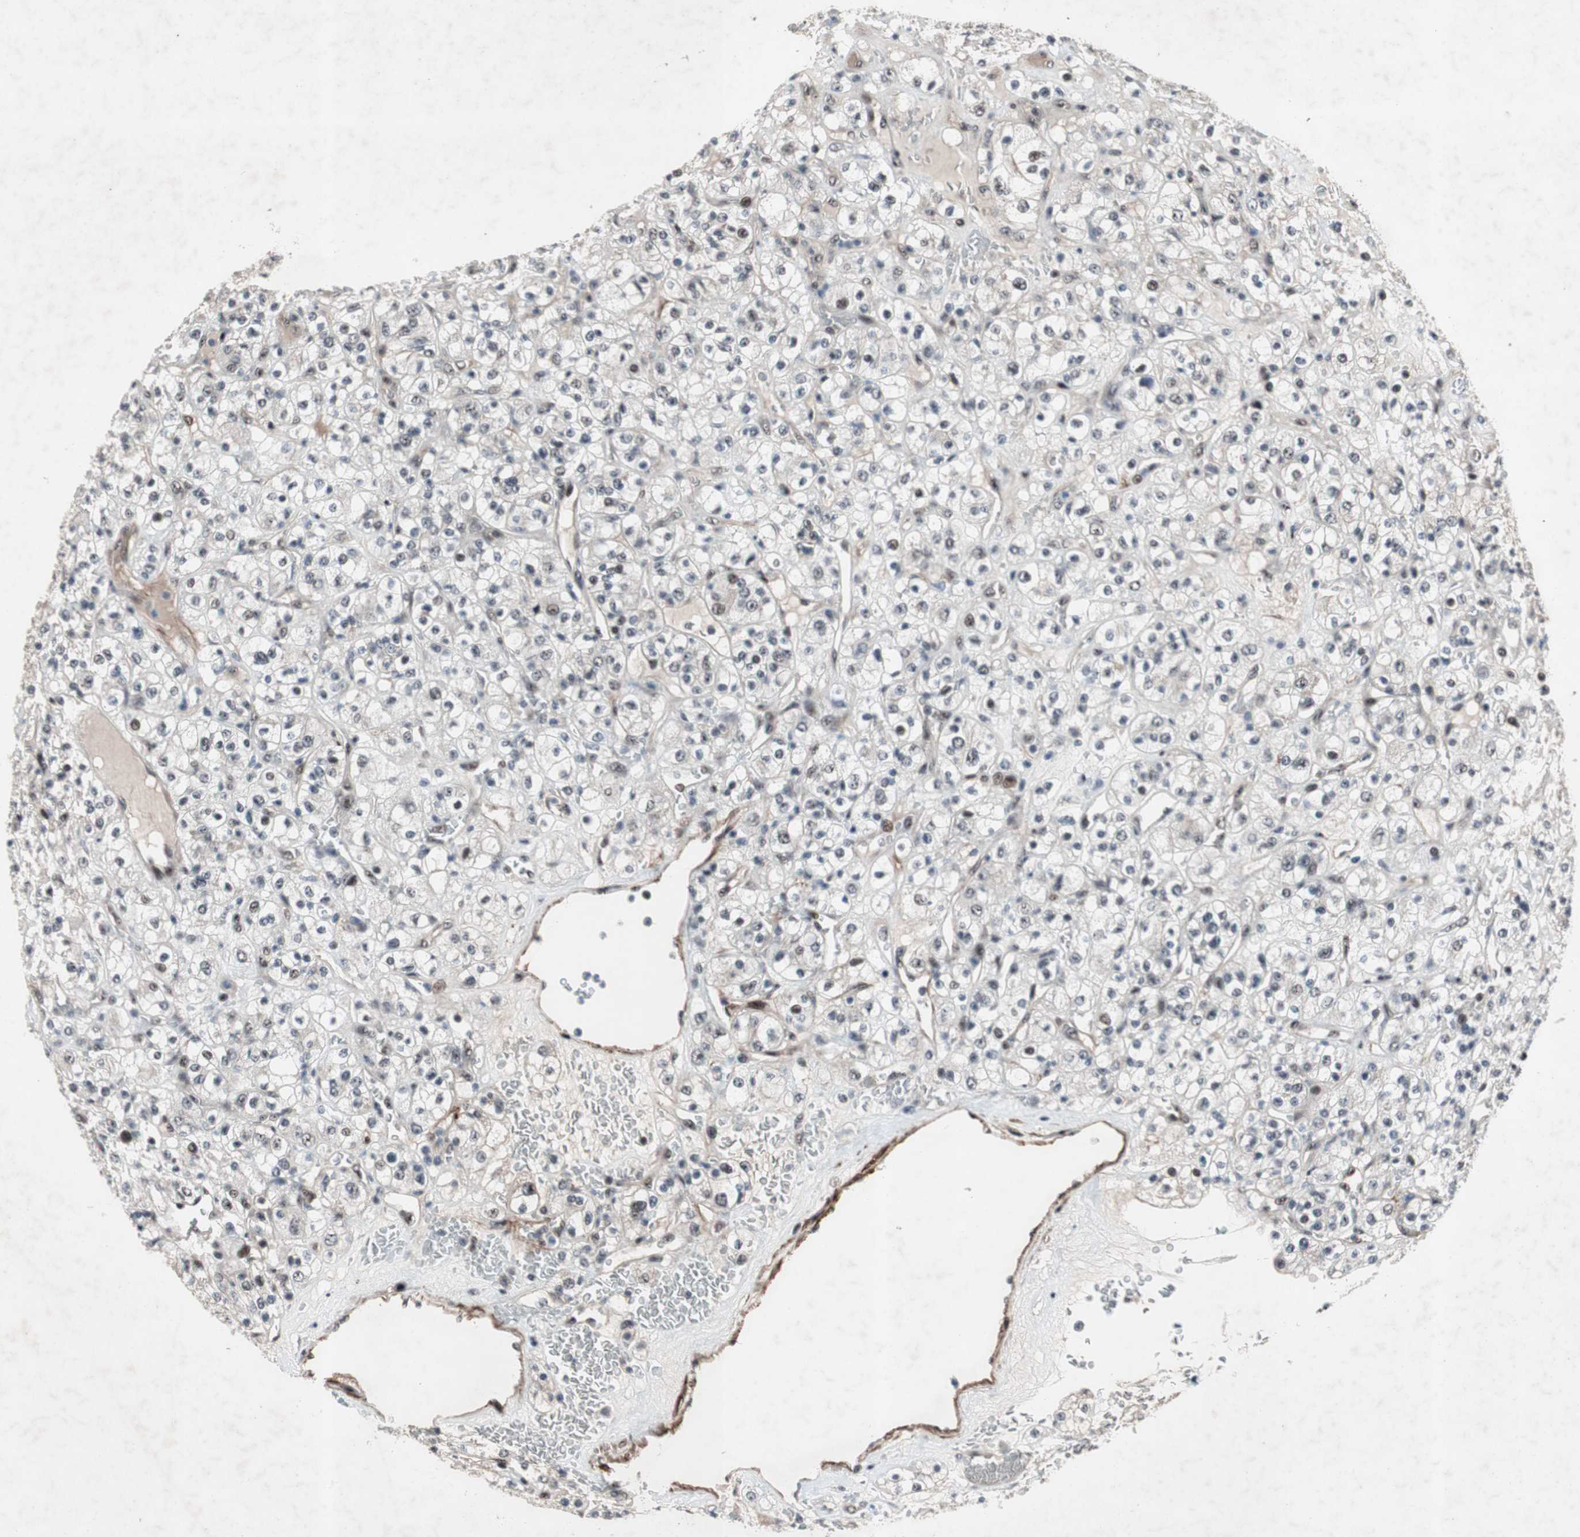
{"staining": {"intensity": "weak", "quantity": "<25%", "location": "nuclear"}, "tissue": "renal cancer", "cell_type": "Tumor cells", "image_type": "cancer", "snomed": [{"axis": "morphology", "description": "Normal tissue, NOS"}, {"axis": "morphology", "description": "Adenocarcinoma, NOS"}, {"axis": "topography", "description": "Kidney"}], "caption": "IHC micrograph of neoplastic tissue: renal cancer stained with DAB (3,3'-diaminobenzidine) shows no significant protein expression in tumor cells.", "gene": "SOX7", "patient": {"sex": "female", "age": 72}}